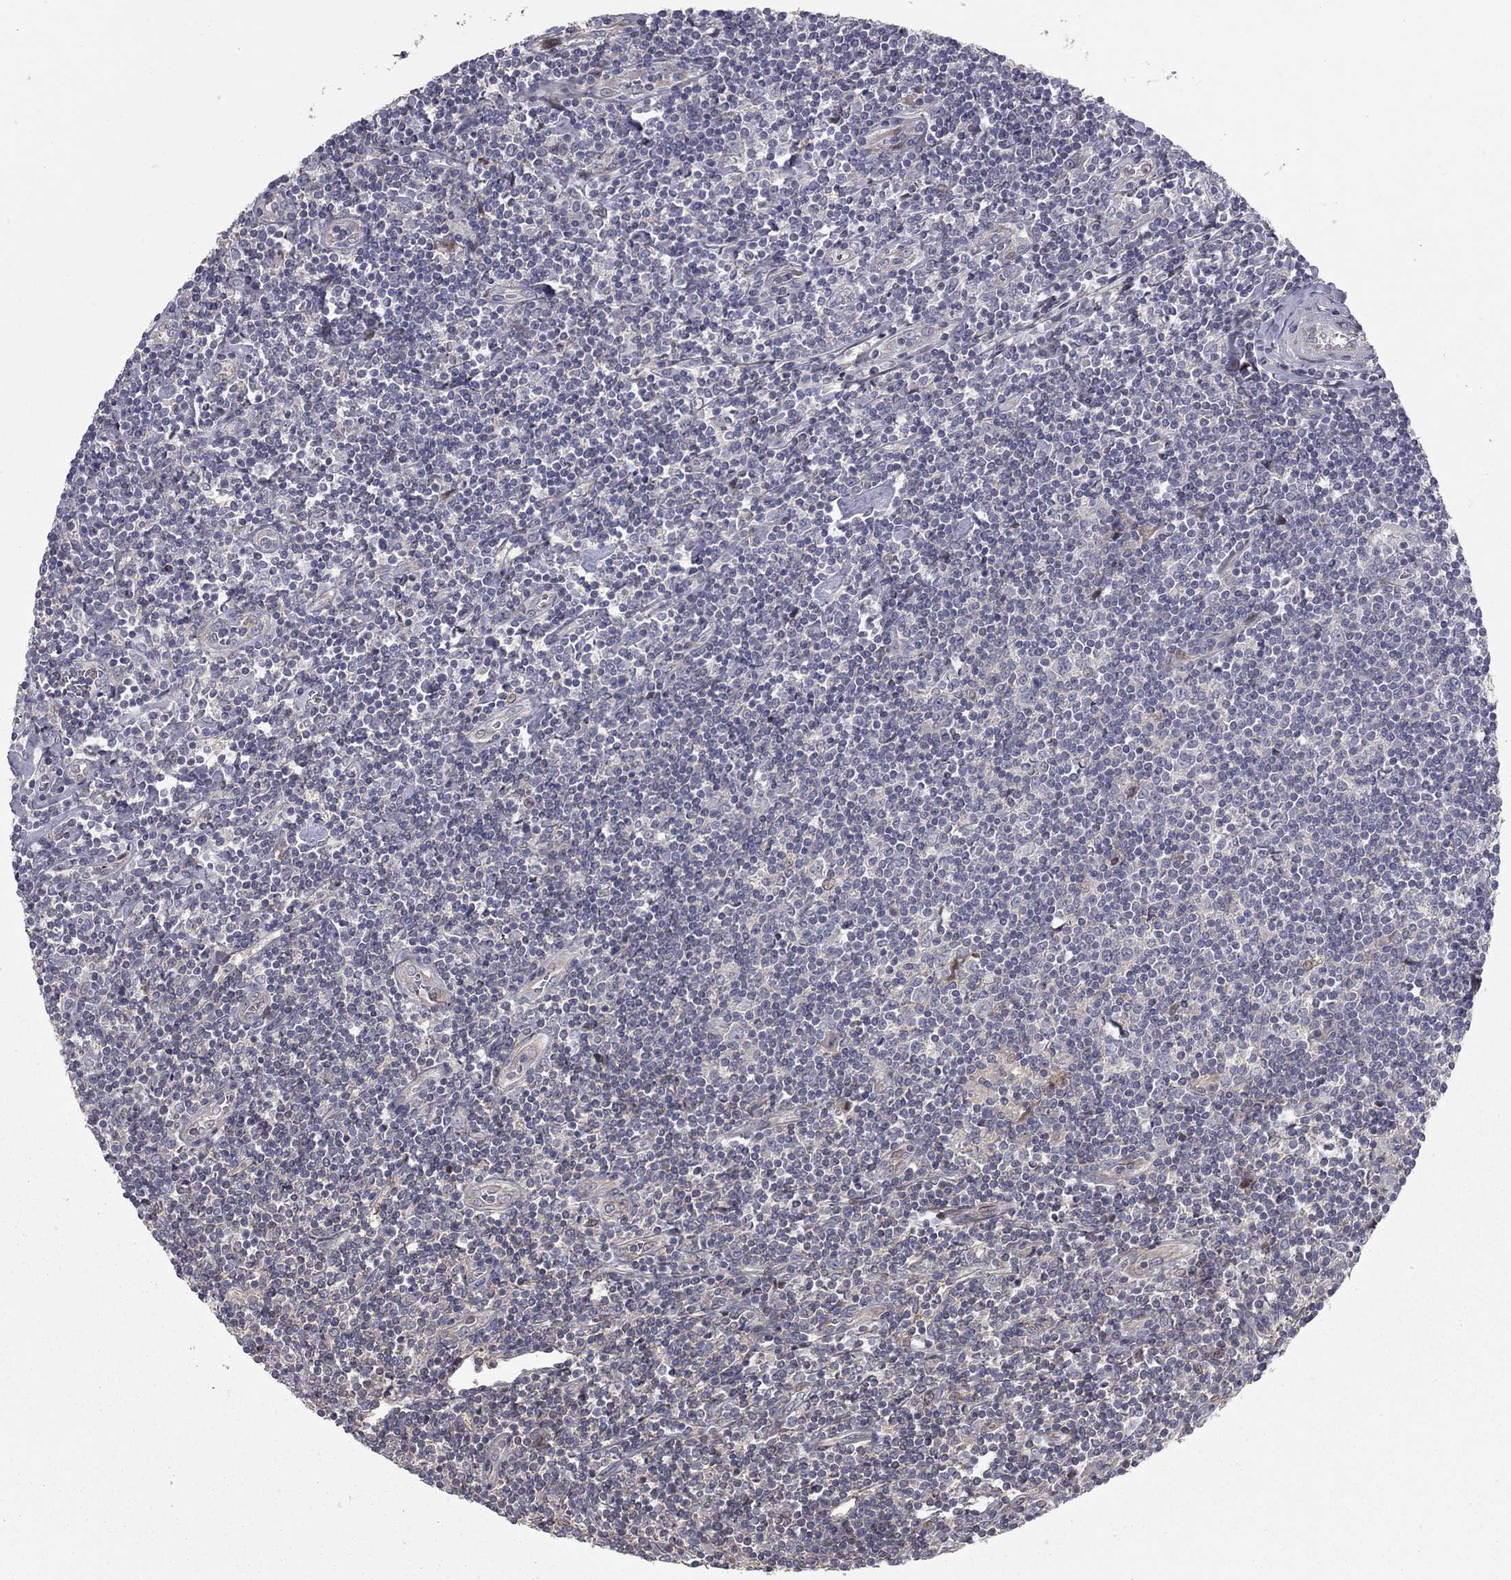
{"staining": {"intensity": "negative", "quantity": "none", "location": "none"}, "tissue": "lymphoma", "cell_type": "Tumor cells", "image_type": "cancer", "snomed": [{"axis": "morphology", "description": "Hodgkin's disease, NOS"}, {"axis": "topography", "description": "Lymph node"}], "caption": "The photomicrograph reveals no staining of tumor cells in lymphoma.", "gene": "DUSP7", "patient": {"sex": "male", "age": 40}}